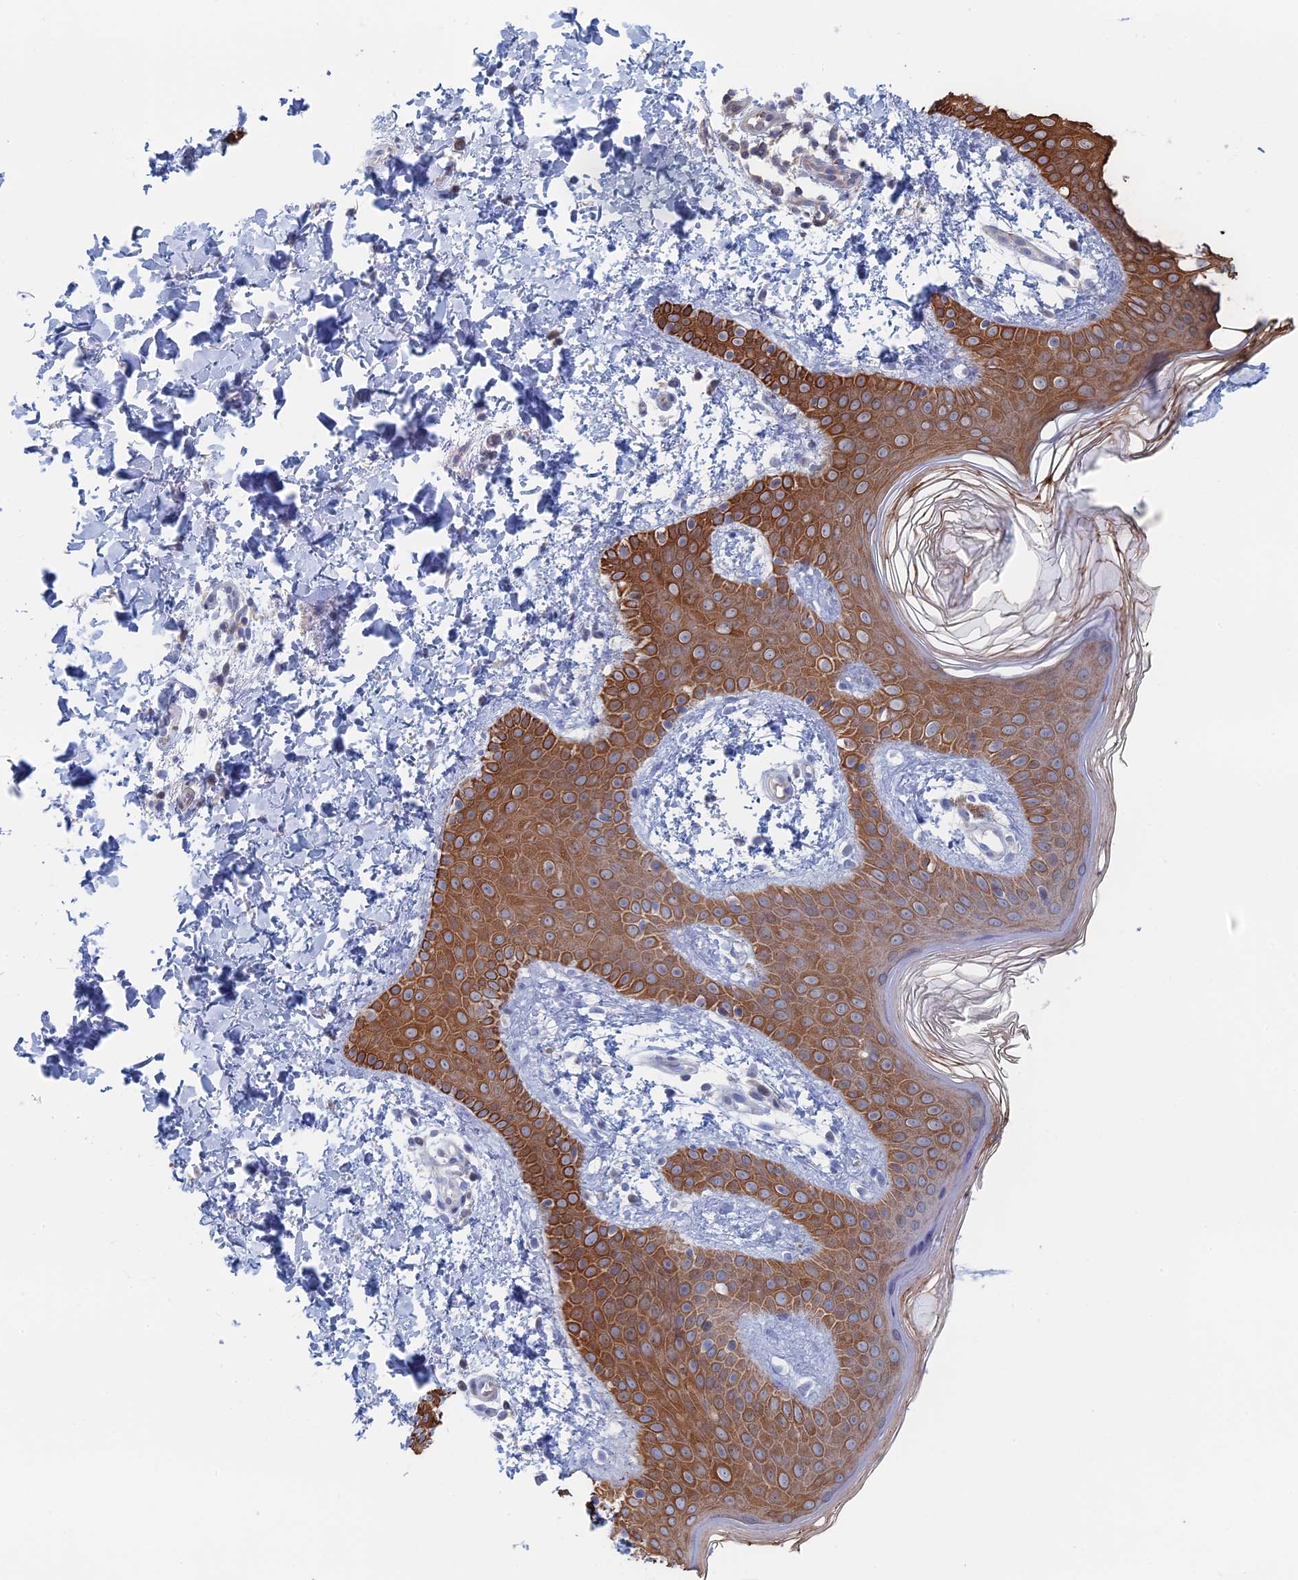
{"staining": {"intensity": "negative", "quantity": "none", "location": "none"}, "tissue": "skin", "cell_type": "Fibroblasts", "image_type": "normal", "snomed": [{"axis": "morphology", "description": "Normal tissue, NOS"}, {"axis": "topography", "description": "Skin"}], "caption": "Fibroblasts show no significant protein expression in normal skin. (Immunohistochemistry, brightfield microscopy, high magnification).", "gene": "IL7", "patient": {"sex": "male", "age": 36}}